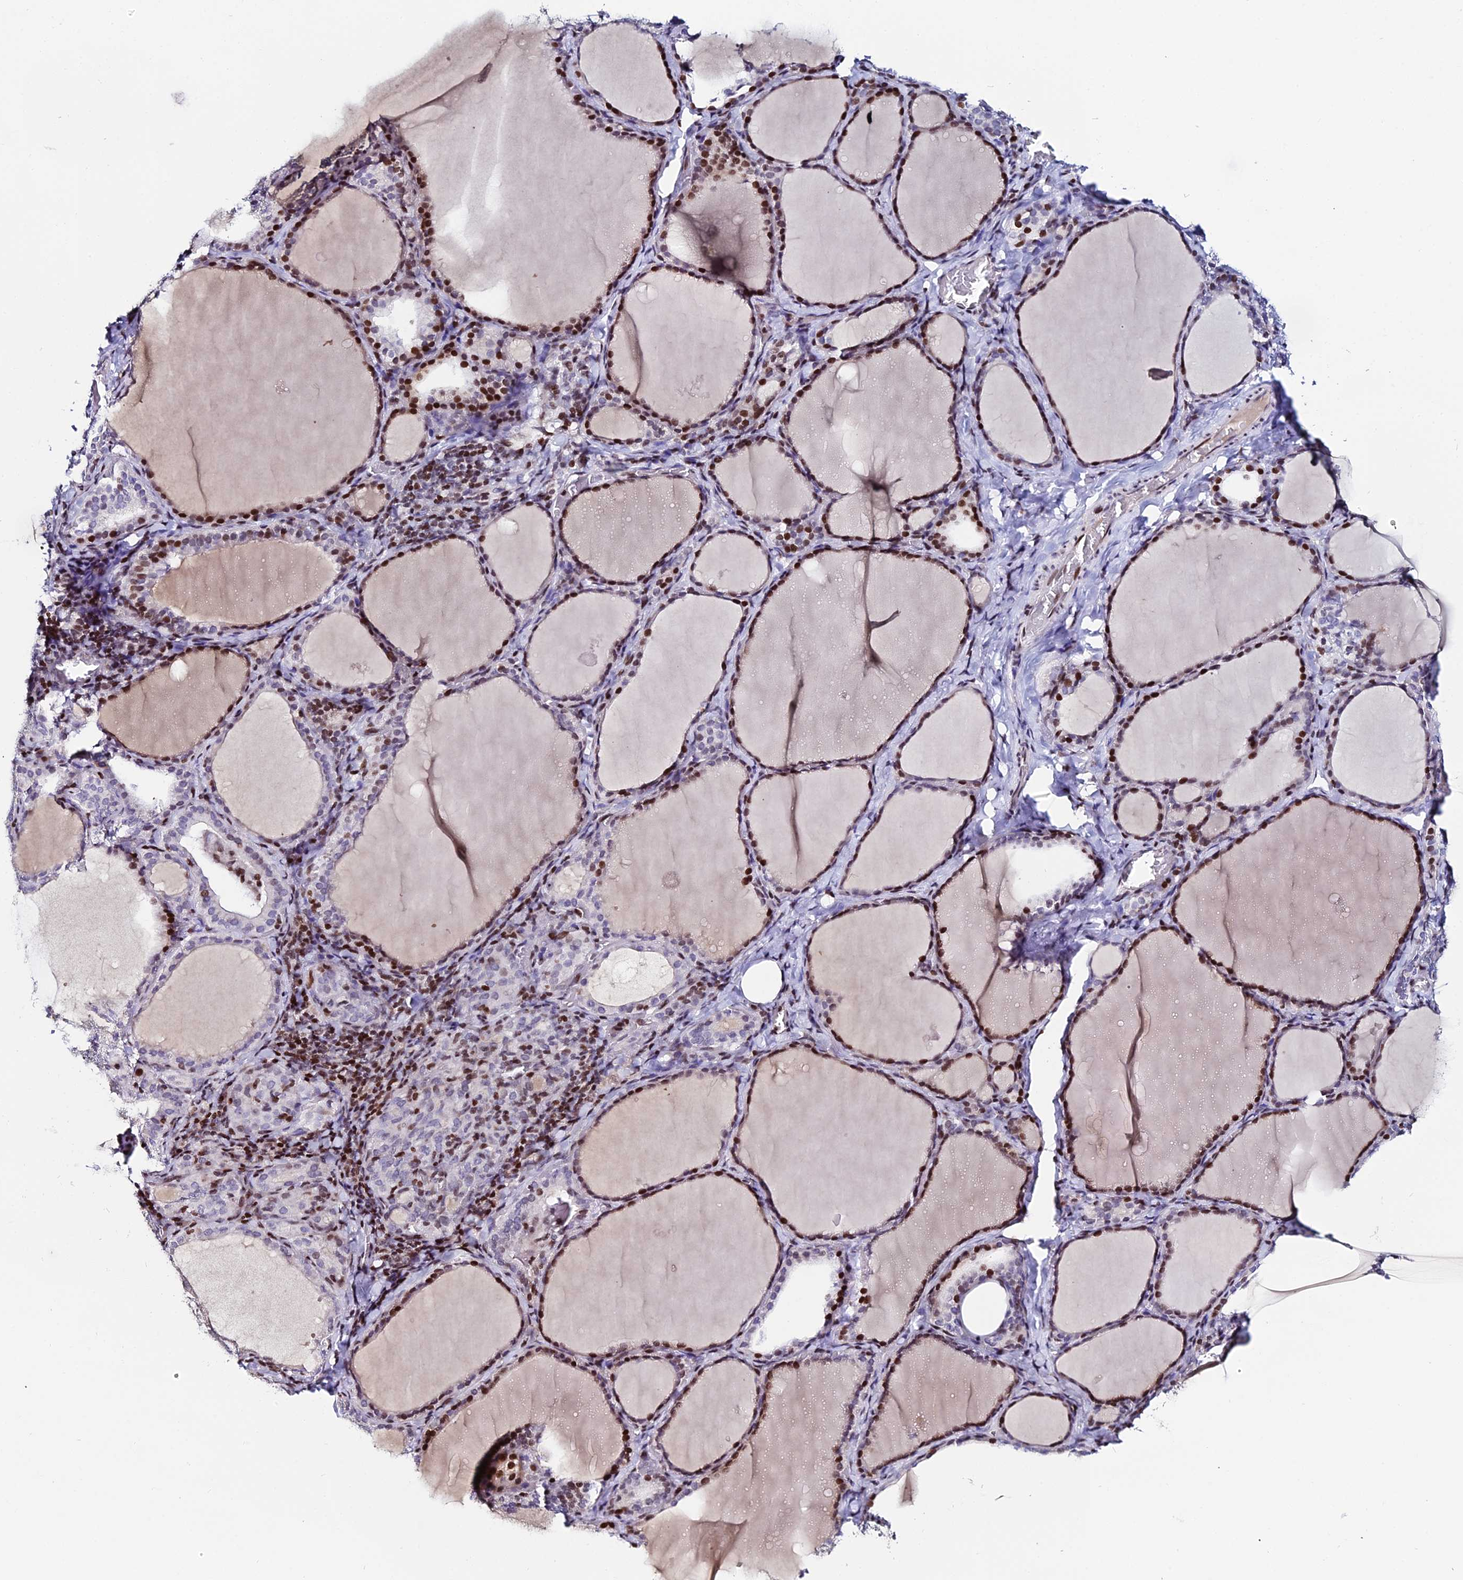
{"staining": {"intensity": "moderate", "quantity": "25%-75%", "location": "nuclear"}, "tissue": "thyroid gland", "cell_type": "Glandular cells", "image_type": "normal", "snomed": [{"axis": "morphology", "description": "Normal tissue, NOS"}, {"axis": "topography", "description": "Thyroid gland"}], "caption": "Immunohistochemistry (IHC) staining of unremarkable thyroid gland, which reveals medium levels of moderate nuclear positivity in approximately 25%-75% of glandular cells indicating moderate nuclear protein expression. The staining was performed using DAB (3,3'-diaminobenzidine) (brown) for protein detection and nuclei were counterstained in hematoxylin (blue).", "gene": "MYNN", "patient": {"sex": "female", "age": 39}}